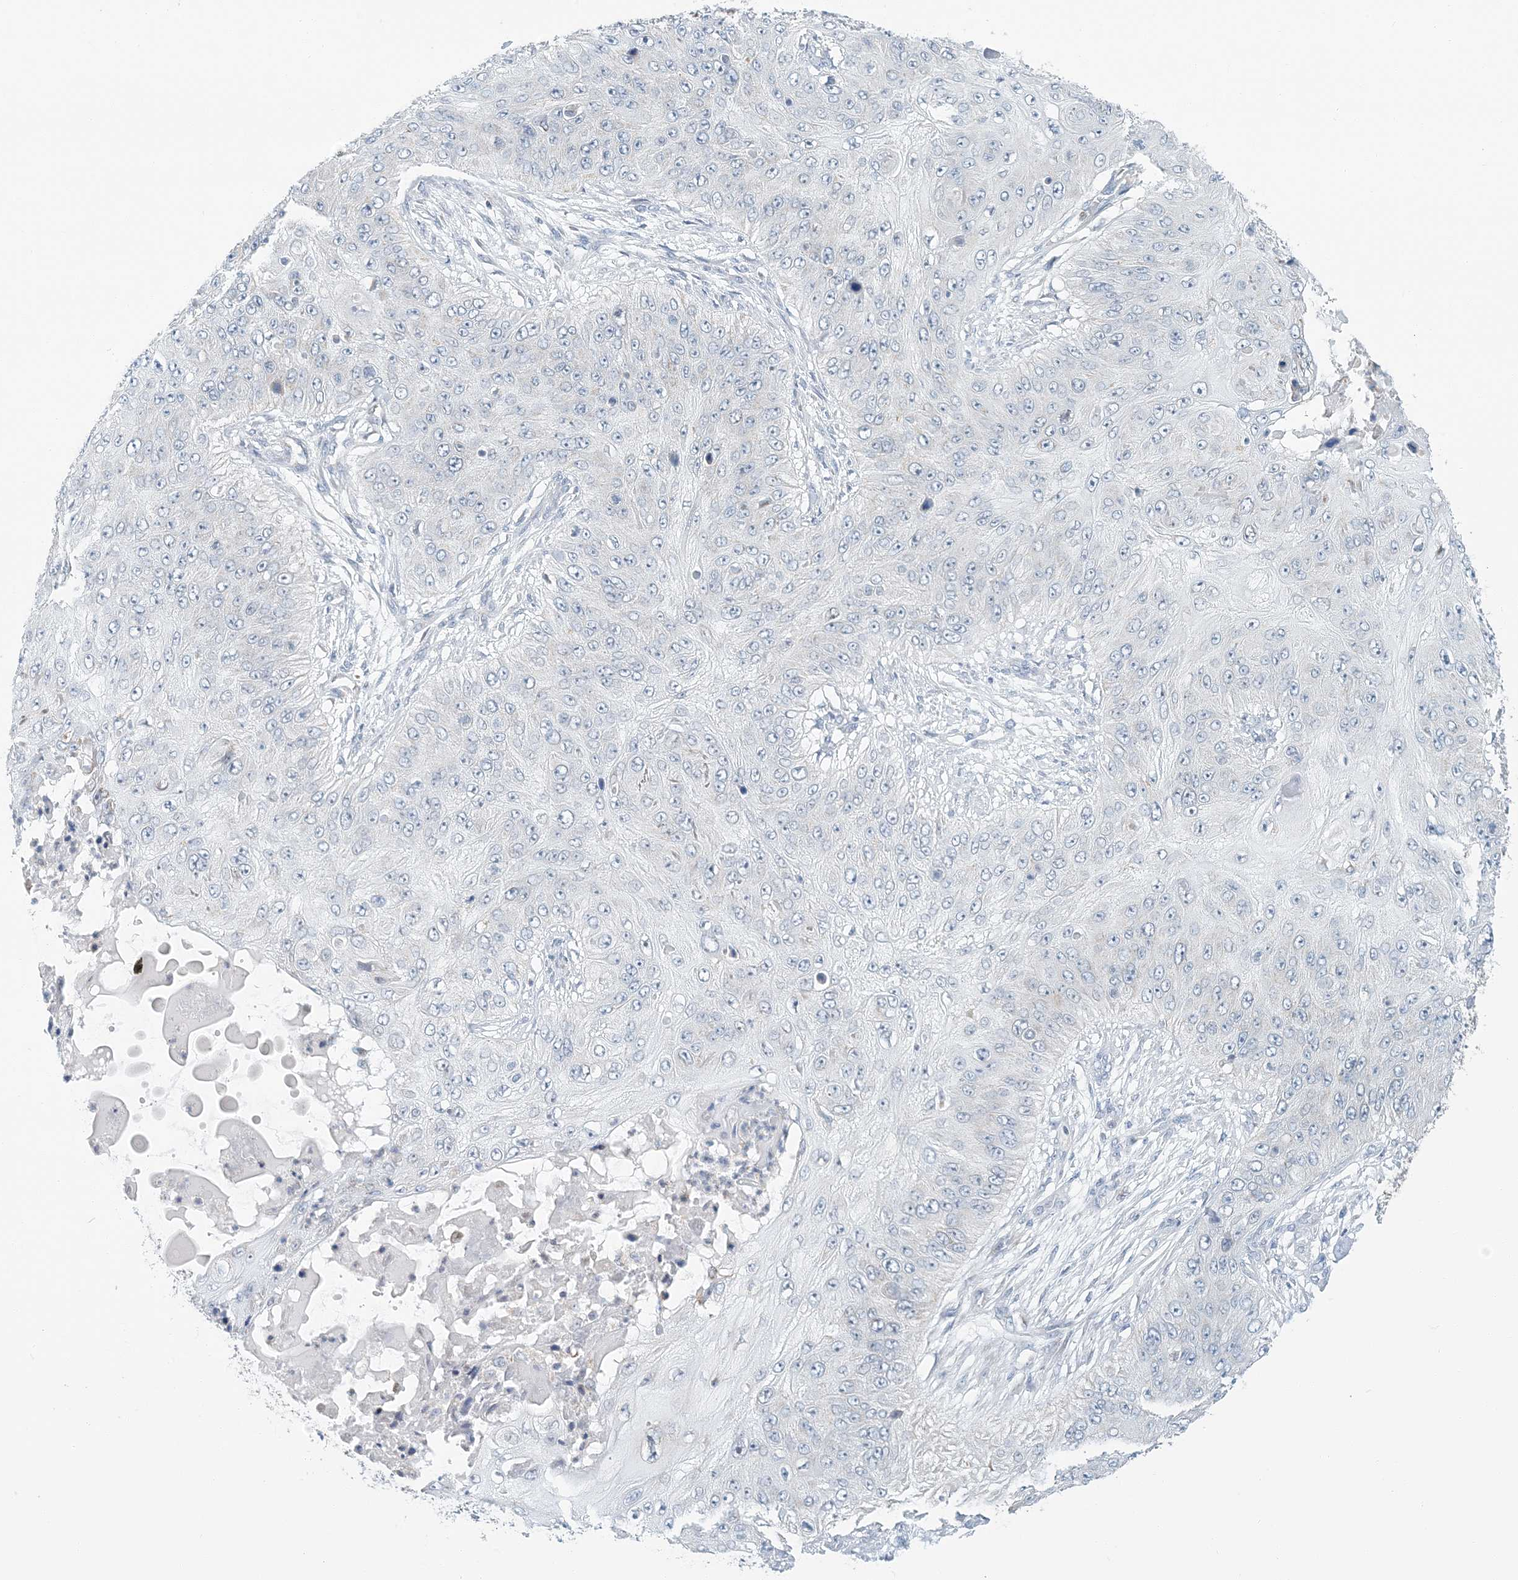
{"staining": {"intensity": "negative", "quantity": "none", "location": "none"}, "tissue": "skin cancer", "cell_type": "Tumor cells", "image_type": "cancer", "snomed": [{"axis": "morphology", "description": "Squamous cell carcinoma, NOS"}, {"axis": "topography", "description": "Skin"}], "caption": "There is no significant expression in tumor cells of squamous cell carcinoma (skin).", "gene": "BDH1", "patient": {"sex": "female", "age": 80}}